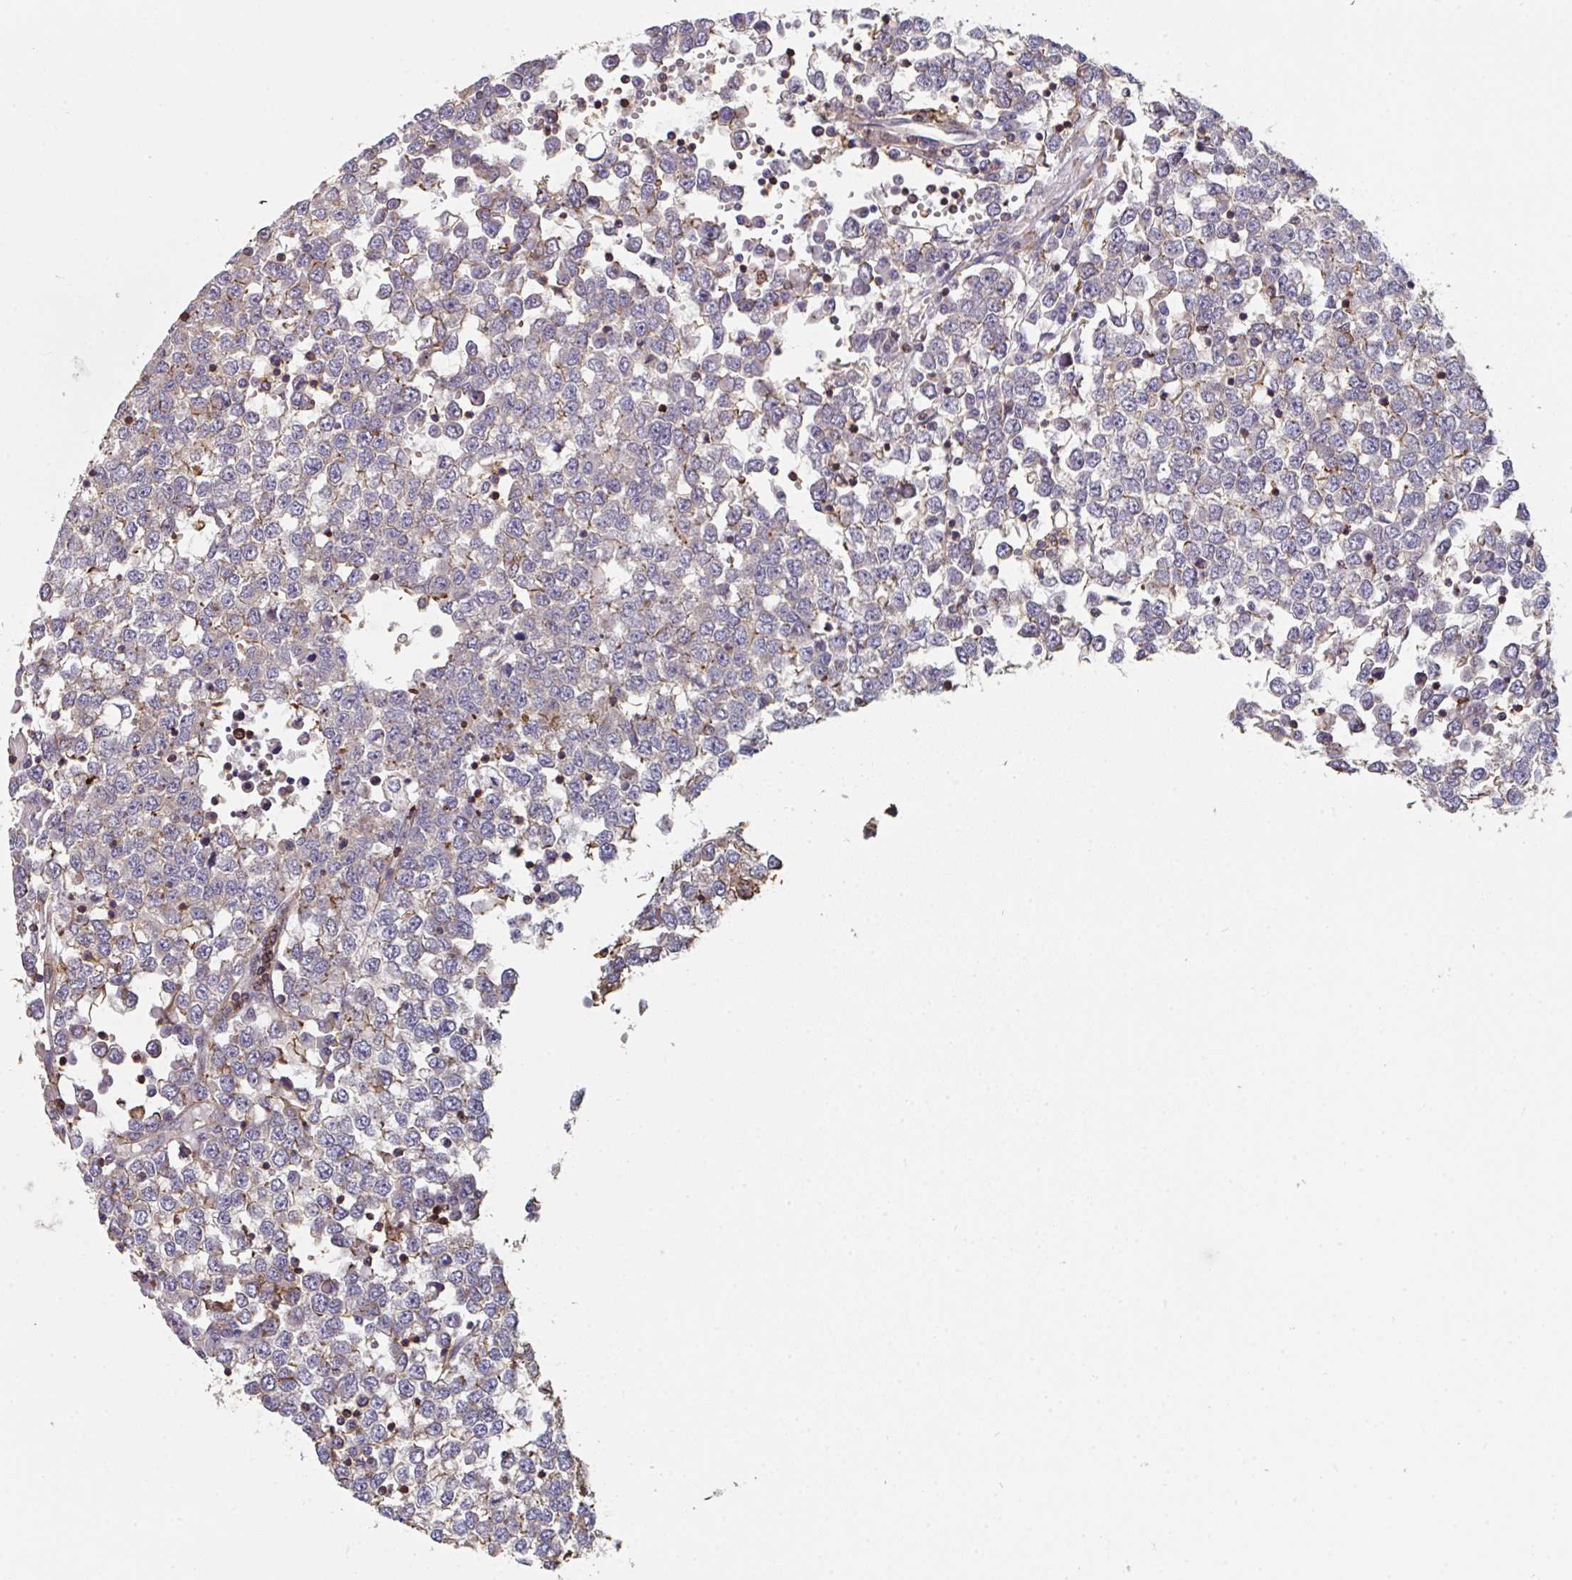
{"staining": {"intensity": "weak", "quantity": "25%-75%", "location": "cytoplasmic/membranous"}, "tissue": "testis cancer", "cell_type": "Tumor cells", "image_type": "cancer", "snomed": [{"axis": "morphology", "description": "Seminoma, NOS"}, {"axis": "topography", "description": "Testis"}], "caption": "Protein expression analysis of human testis seminoma reveals weak cytoplasmic/membranous positivity in approximately 25%-75% of tumor cells.", "gene": "FZD2", "patient": {"sex": "male", "age": 65}}